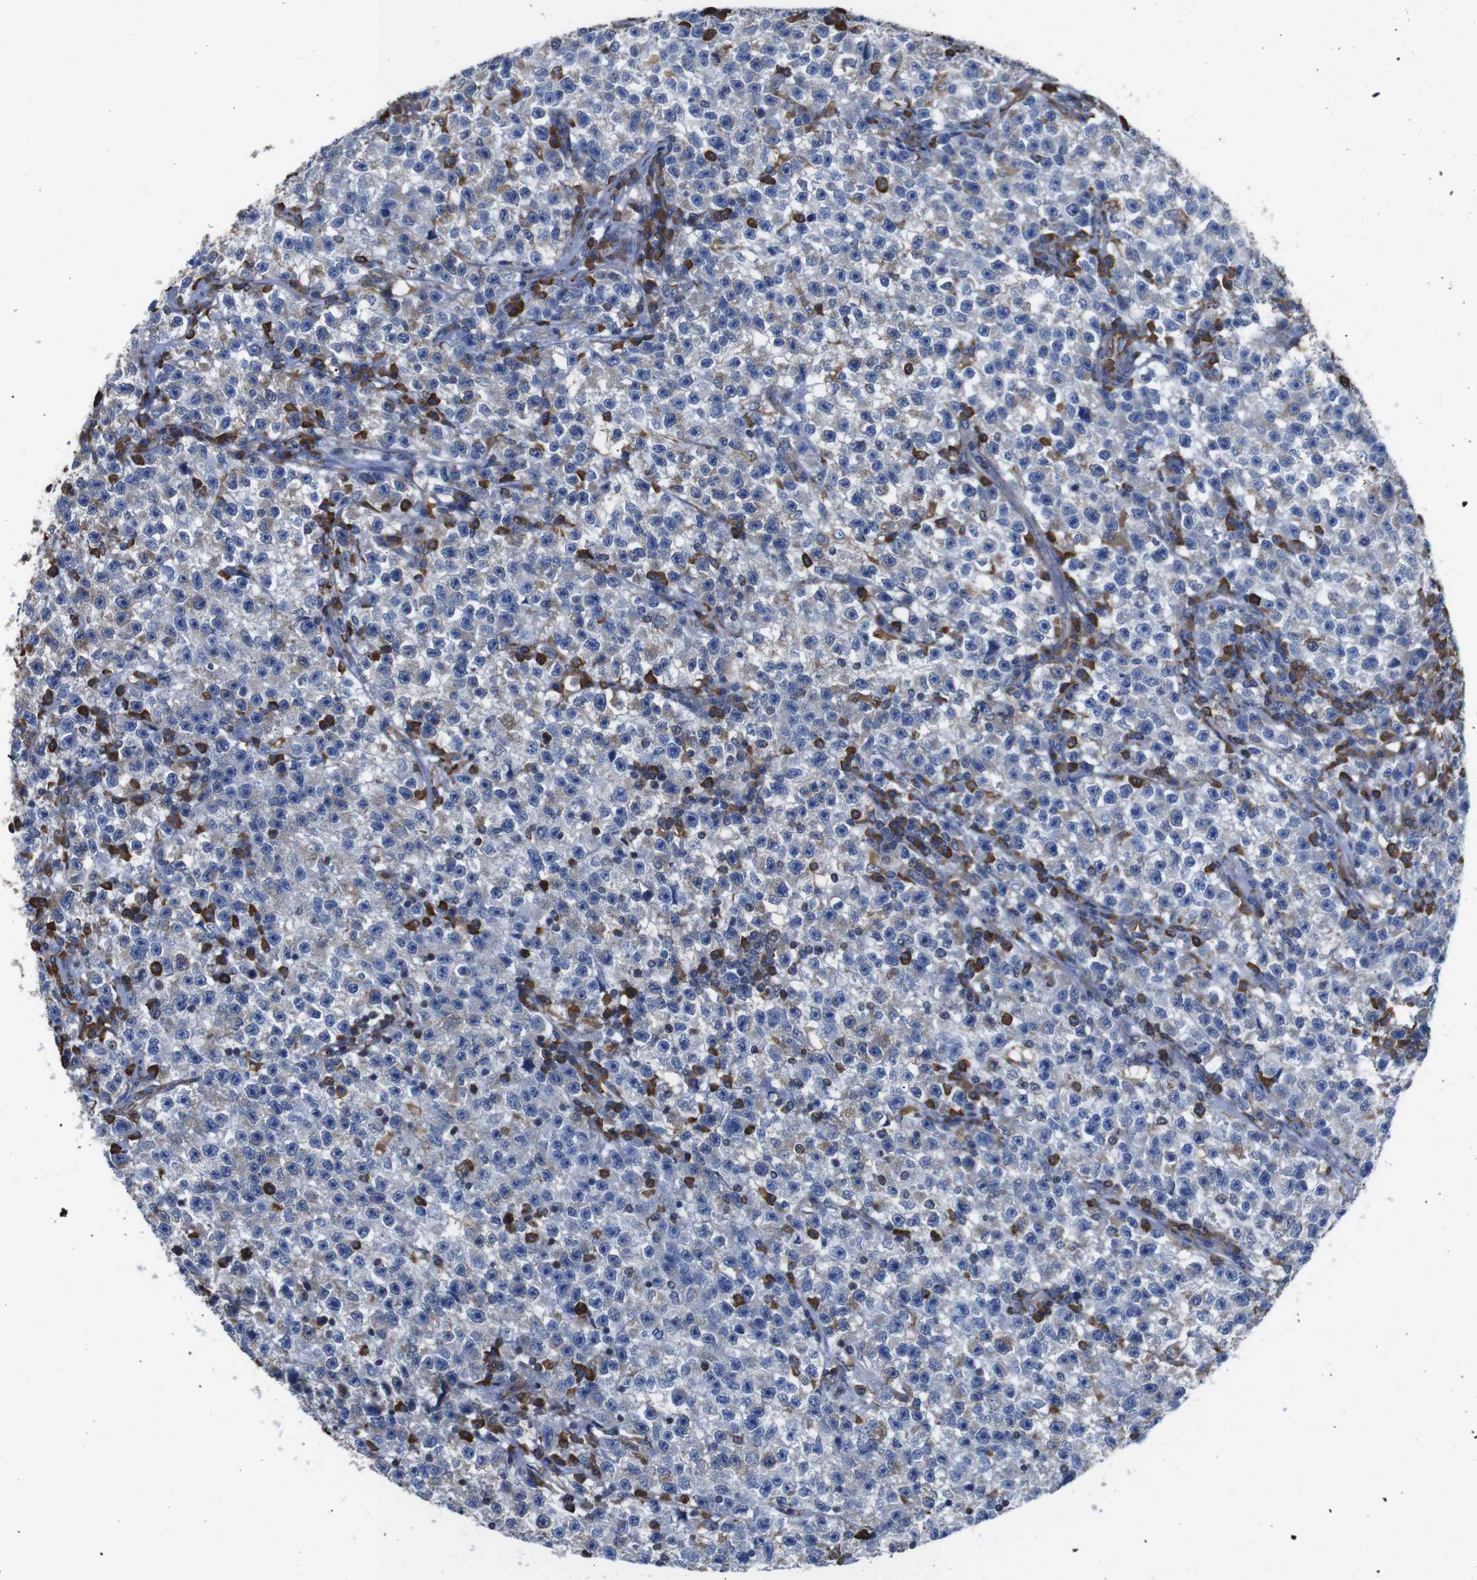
{"staining": {"intensity": "negative", "quantity": "none", "location": "none"}, "tissue": "testis cancer", "cell_type": "Tumor cells", "image_type": "cancer", "snomed": [{"axis": "morphology", "description": "Seminoma, NOS"}, {"axis": "topography", "description": "Testis"}], "caption": "IHC of human testis seminoma displays no staining in tumor cells.", "gene": "PPIB", "patient": {"sex": "male", "age": 22}}